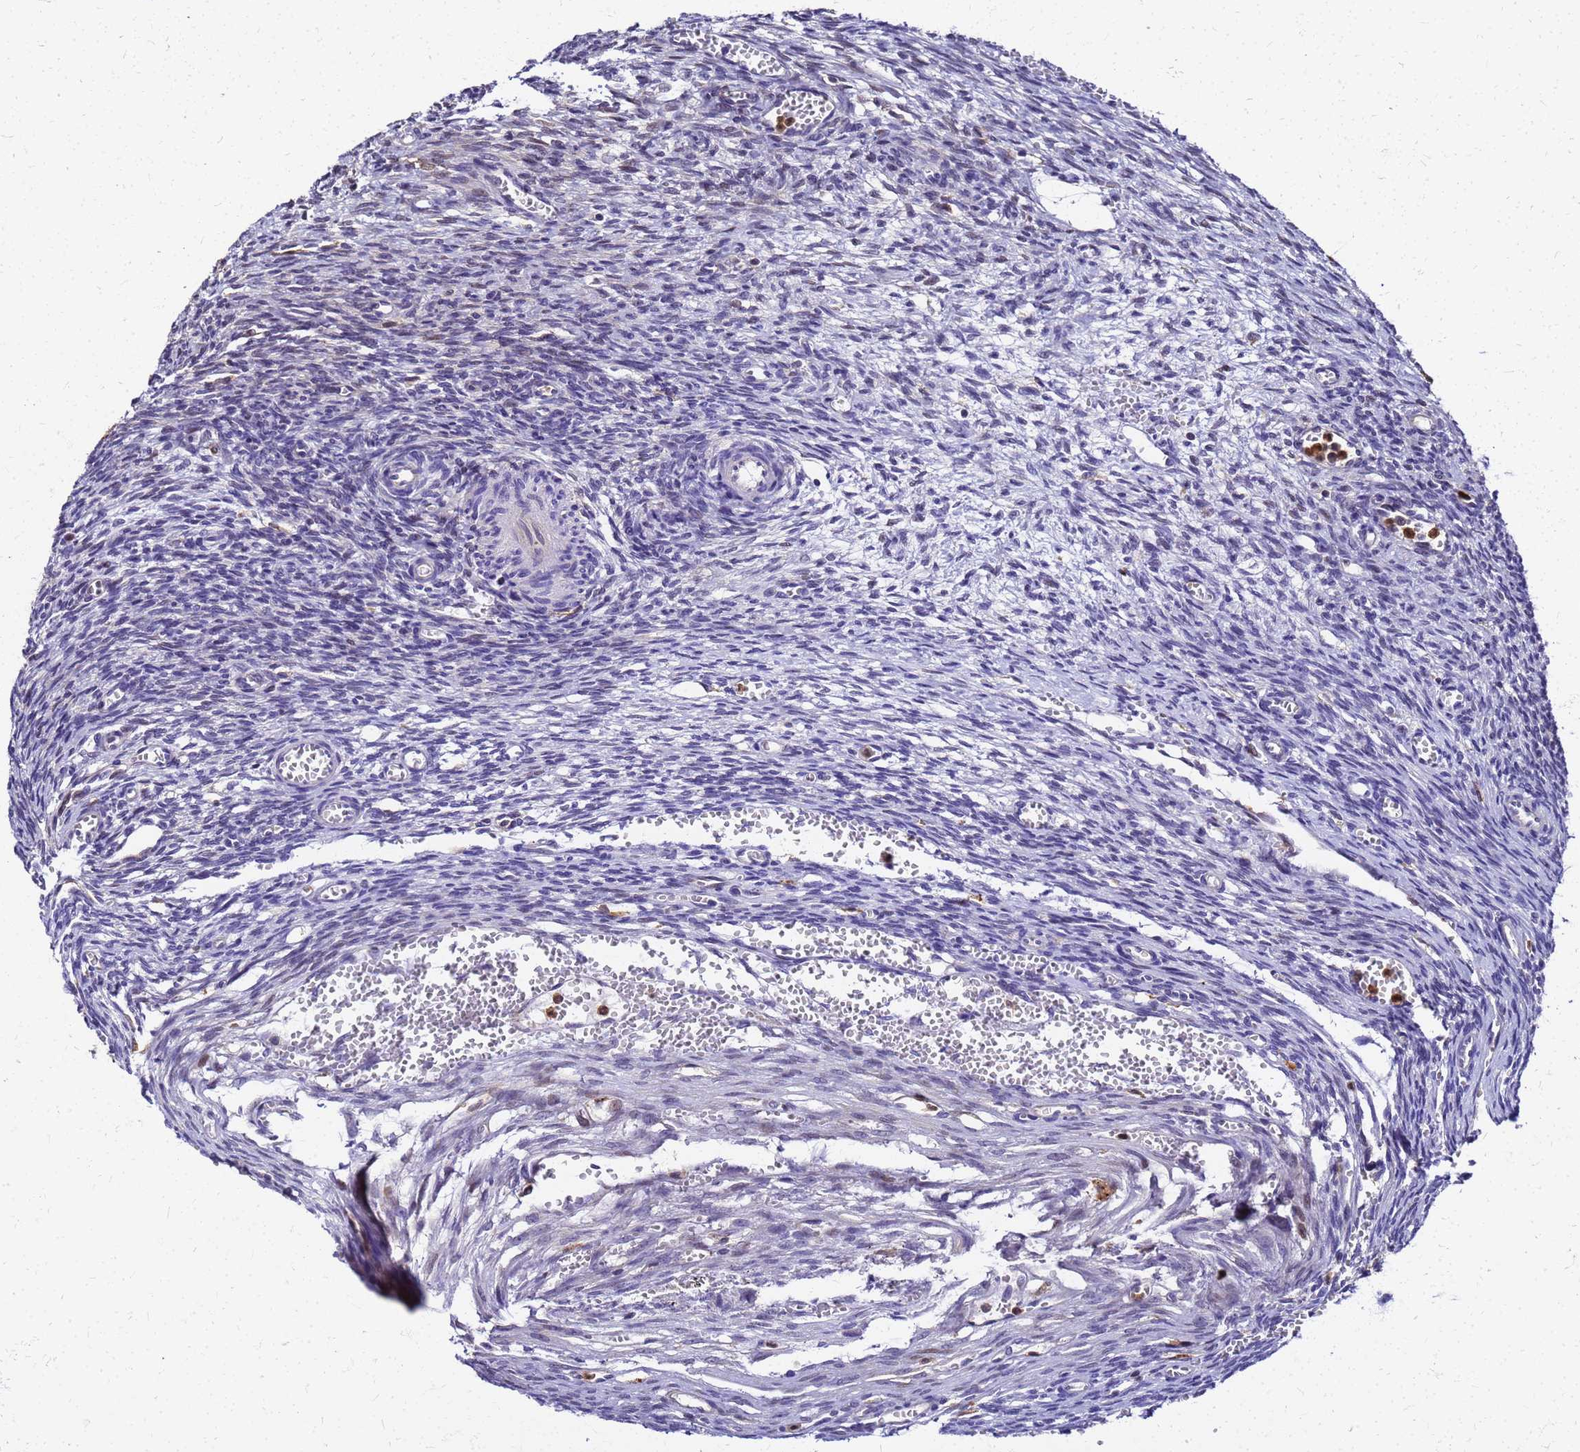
{"staining": {"intensity": "weak", "quantity": "<25%", "location": "cytoplasmic/membranous"}, "tissue": "ovary", "cell_type": "Ovarian stroma cells", "image_type": "normal", "snomed": [{"axis": "morphology", "description": "Normal tissue, NOS"}, {"axis": "topography", "description": "Ovary"}], "caption": "Immunohistochemical staining of benign ovary displays no significant positivity in ovarian stroma cells.", "gene": "S100A11", "patient": {"sex": "female", "age": 39}}